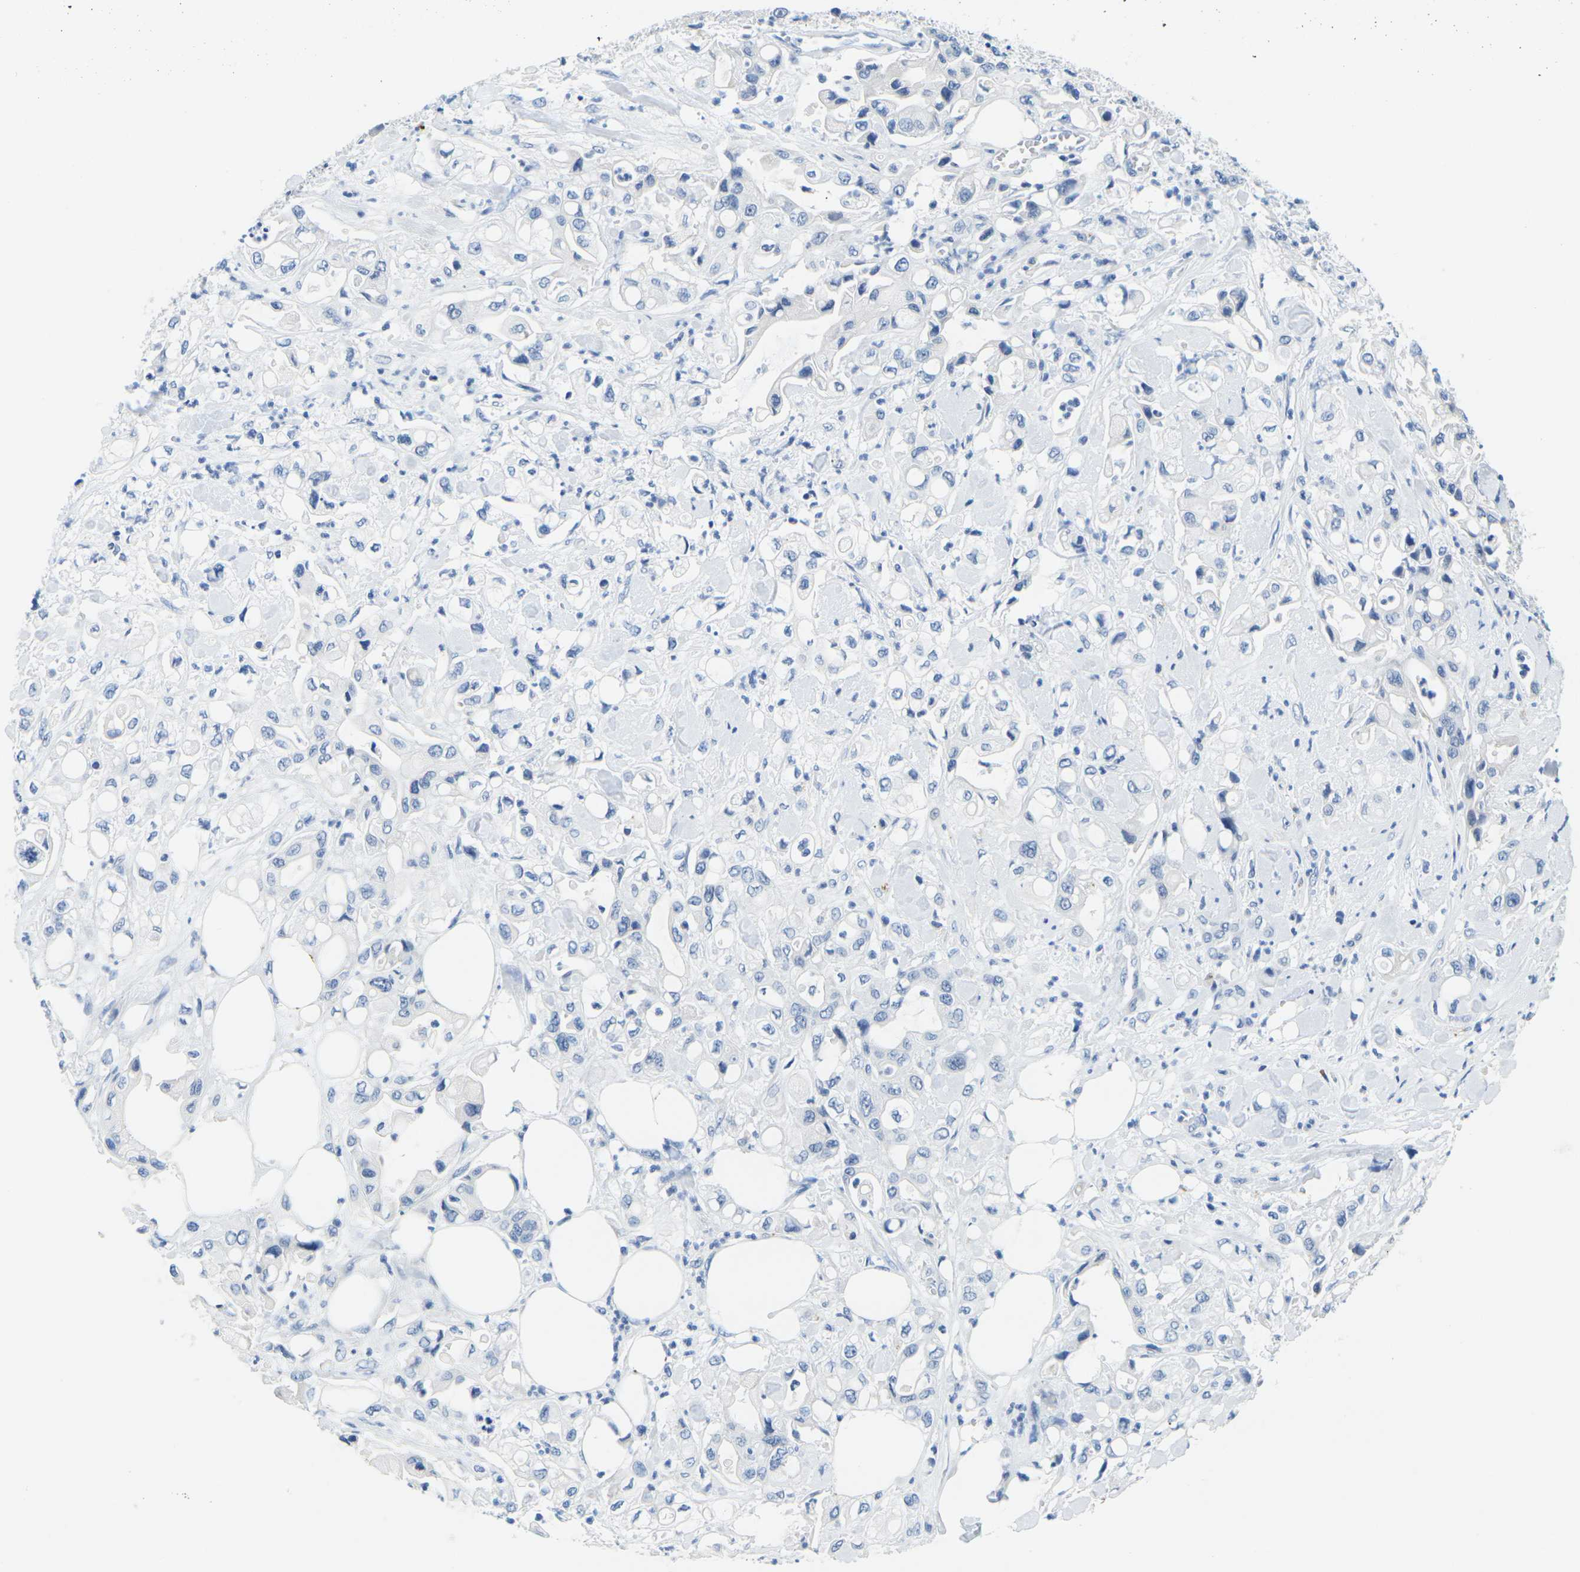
{"staining": {"intensity": "negative", "quantity": "none", "location": "none"}, "tissue": "pancreatic cancer", "cell_type": "Tumor cells", "image_type": "cancer", "snomed": [{"axis": "morphology", "description": "Adenocarcinoma, NOS"}, {"axis": "topography", "description": "Pancreas"}], "caption": "This is a micrograph of IHC staining of pancreatic cancer, which shows no positivity in tumor cells.", "gene": "GPR15", "patient": {"sex": "male", "age": 70}}